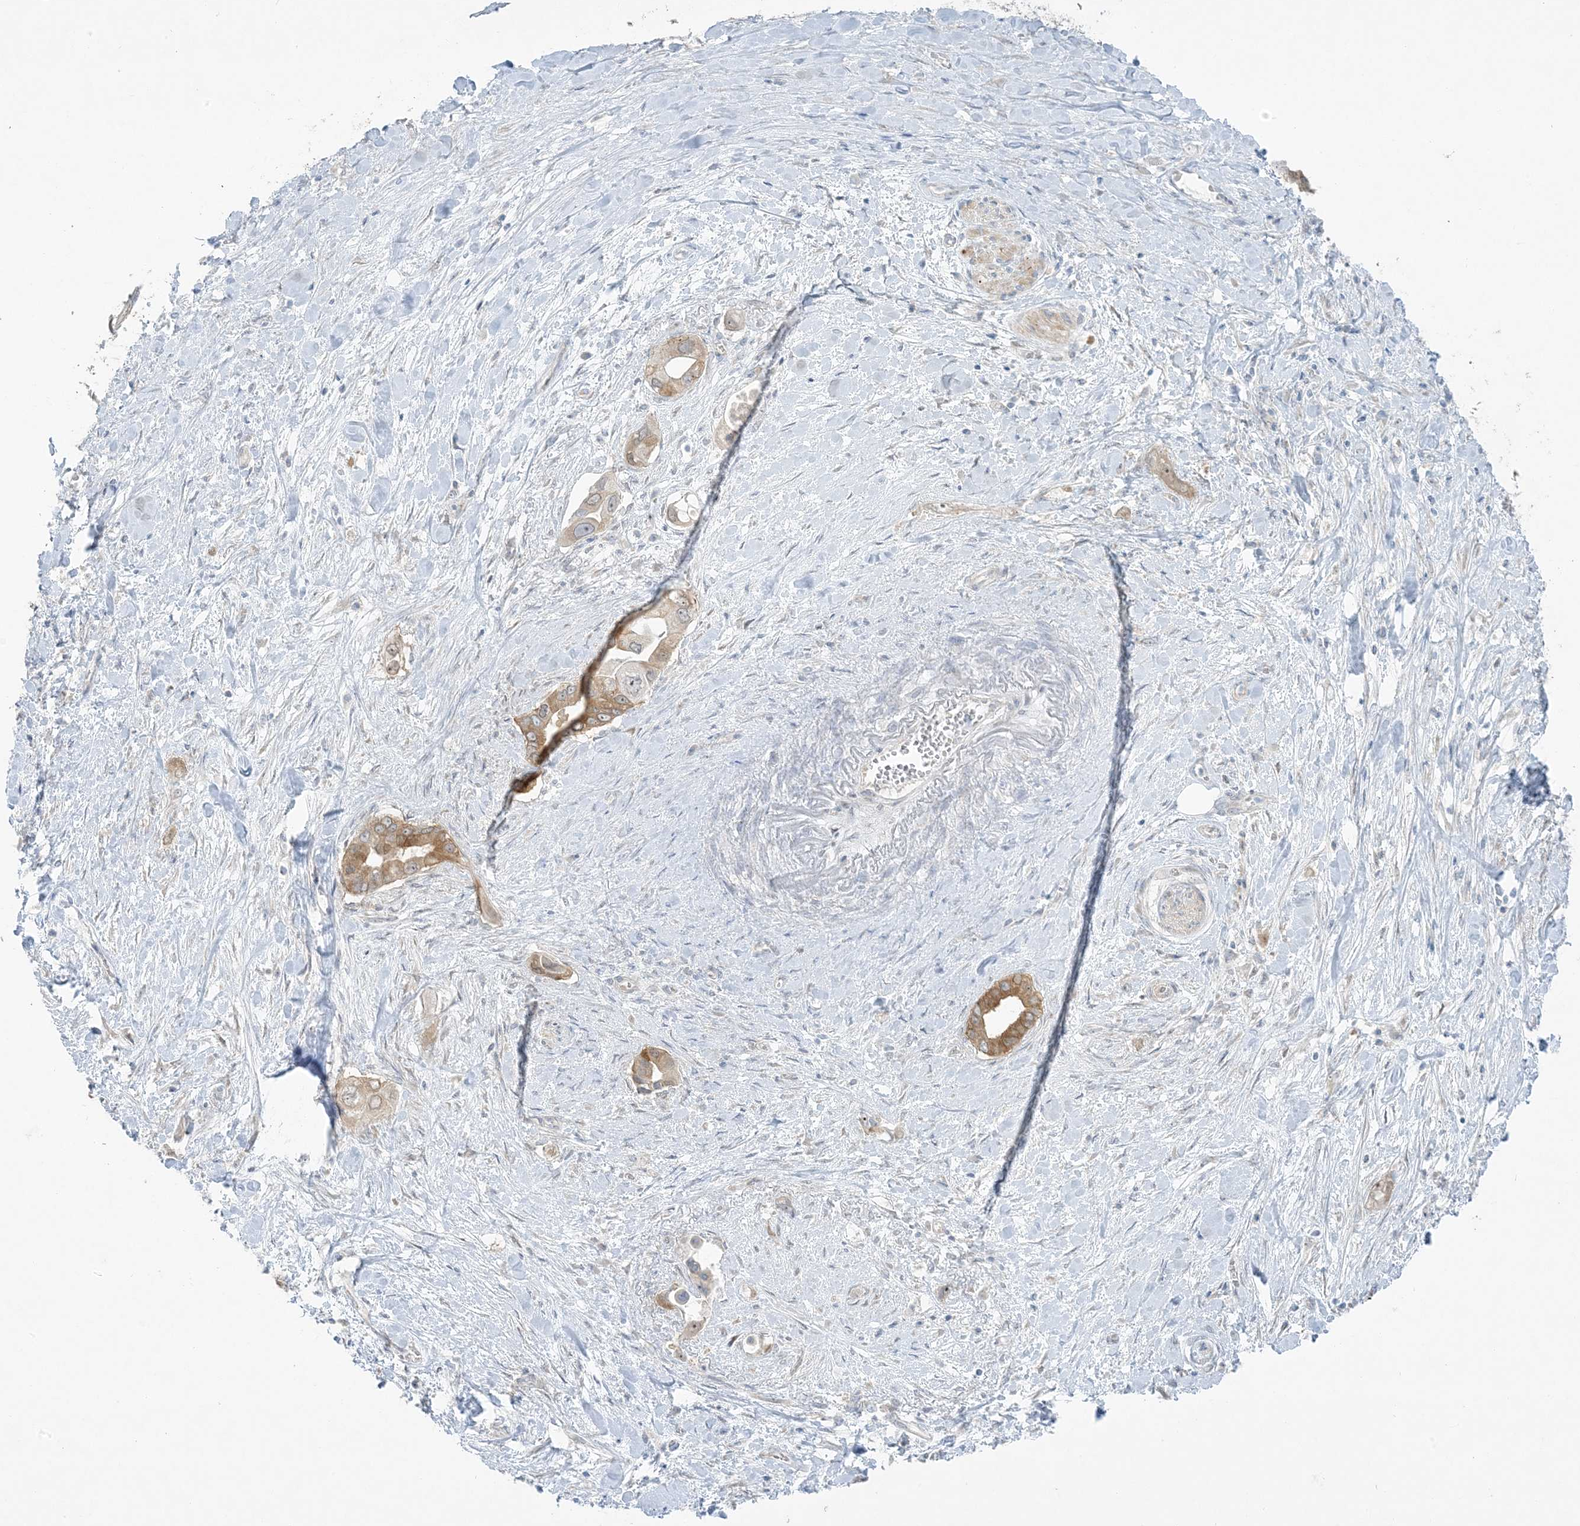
{"staining": {"intensity": "moderate", "quantity": ">75%", "location": "cytoplasmic/membranous,nuclear"}, "tissue": "pancreatic cancer", "cell_type": "Tumor cells", "image_type": "cancer", "snomed": [{"axis": "morphology", "description": "Inflammation, NOS"}, {"axis": "morphology", "description": "Adenocarcinoma, NOS"}, {"axis": "topography", "description": "Pancreas"}], "caption": "Pancreatic adenocarcinoma stained for a protein (brown) displays moderate cytoplasmic/membranous and nuclear positive positivity in about >75% of tumor cells.", "gene": "SCN3A", "patient": {"sex": "female", "age": 56}}